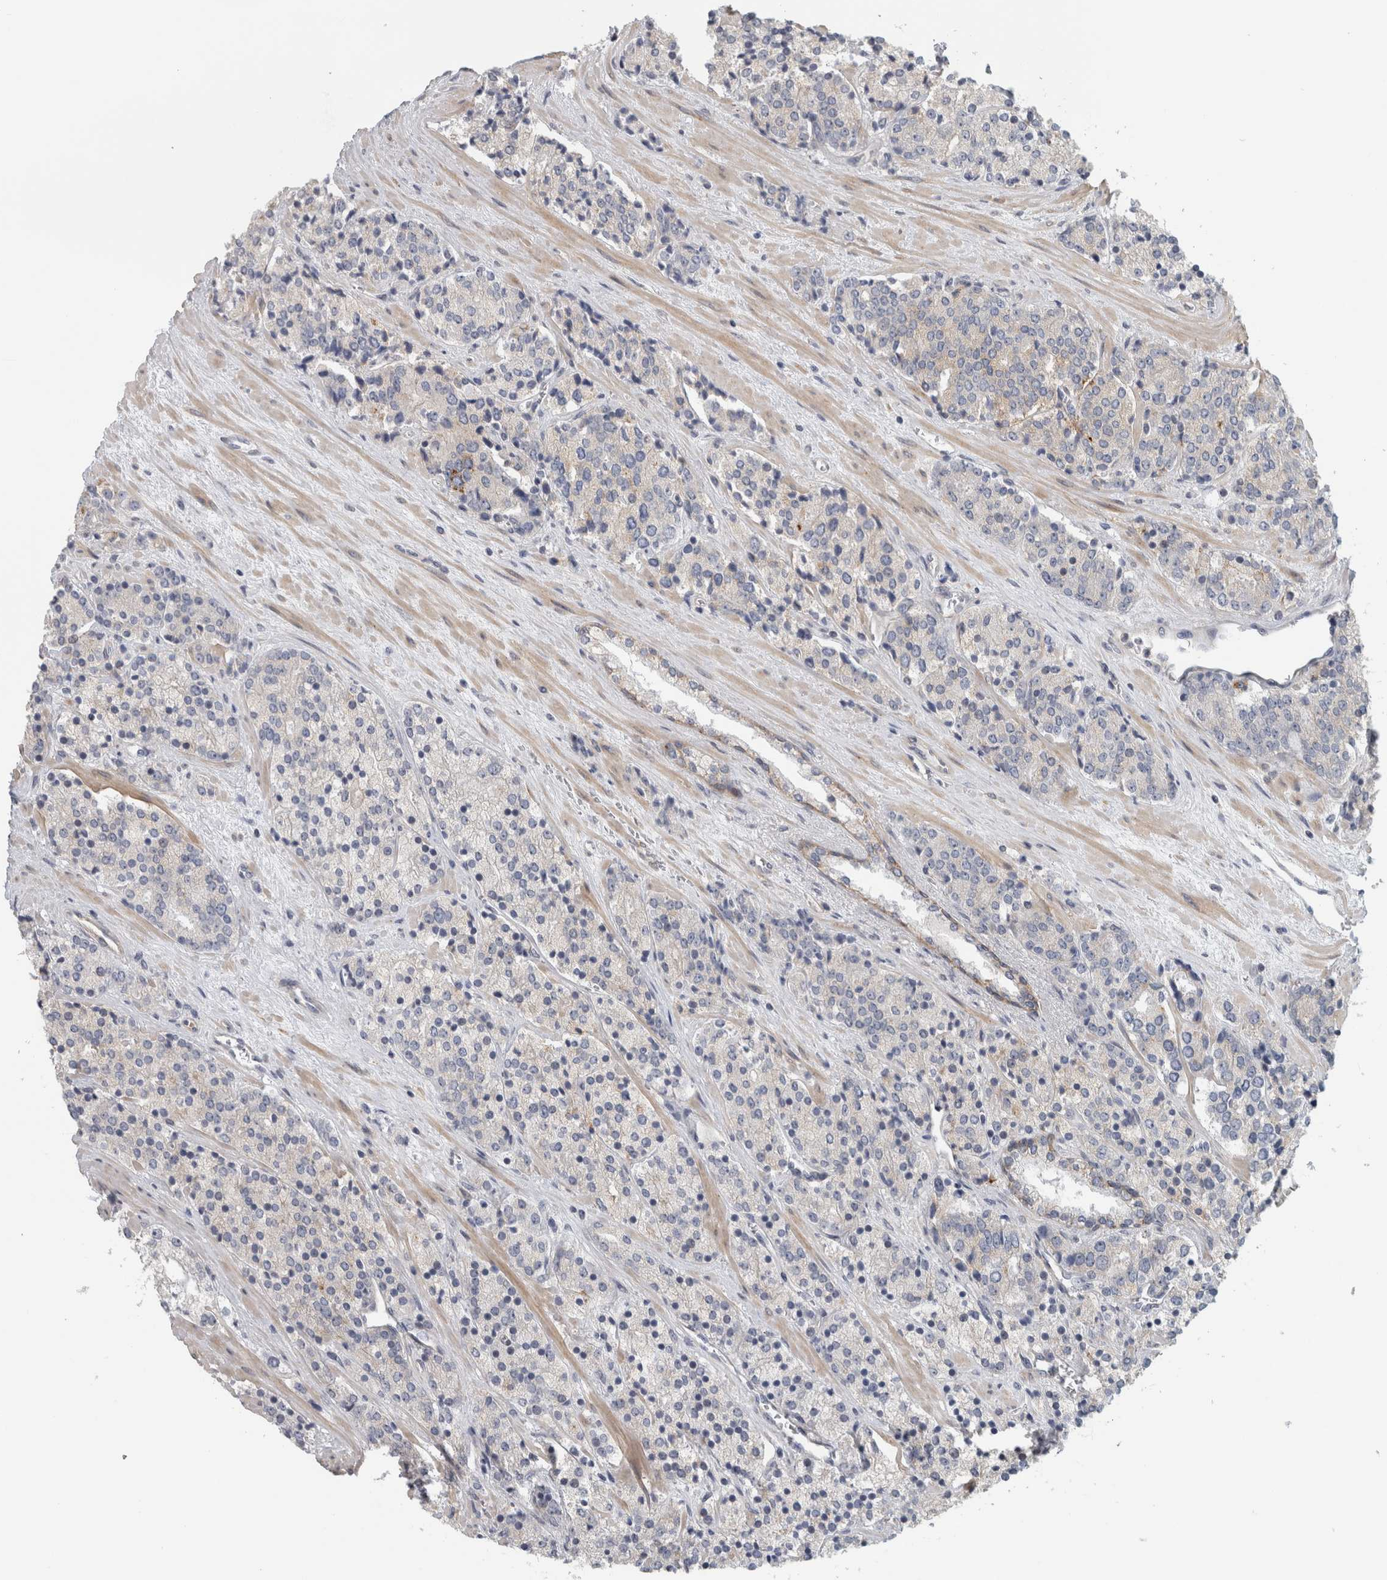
{"staining": {"intensity": "negative", "quantity": "none", "location": "none"}, "tissue": "prostate cancer", "cell_type": "Tumor cells", "image_type": "cancer", "snomed": [{"axis": "morphology", "description": "Adenocarcinoma, High grade"}, {"axis": "topography", "description": "Prostate"}], "caption": "A histopathology image of human prostate adenocarcinoma (high-grade) is negative for staining in tumor cells.", "gene": "ZNF804B", "patient": {"sex": "male", "age": 71}}